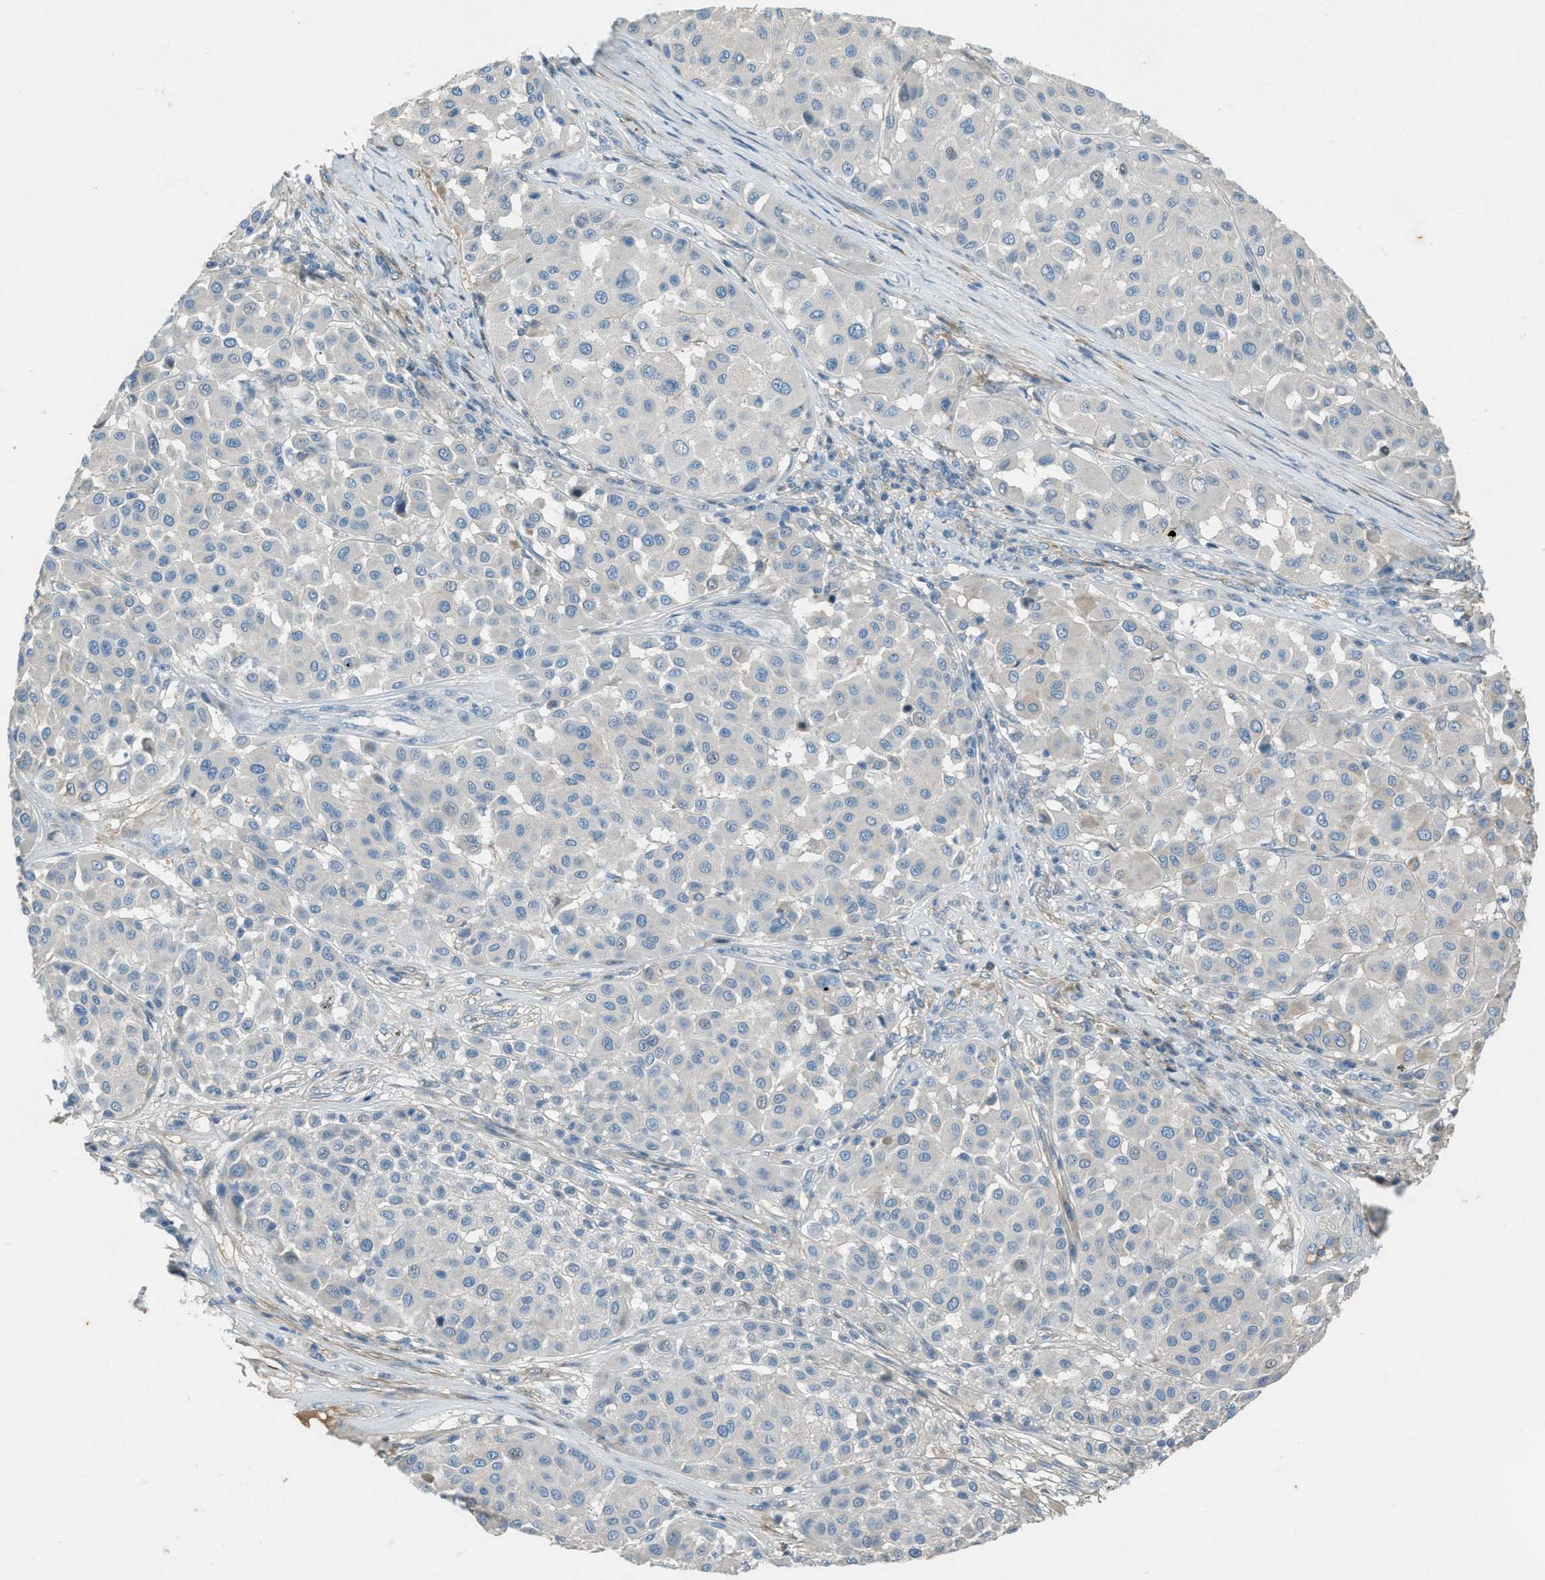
{"staining": {"intensity": "negative", "quantity": "none", "location": "none"}, "tissue": "melanoma", "cell_type": "Tumor cells", "image_type": "cancer", "snomed": [{"axis": "morphology", "description": "Malignant melanoma, Metastatic site"}, {"axis": "topography", "description": "Soft tissue"}], "caption": "A histopathology image of human melanoma is negative for staining in tumor cells.", "gene": "FBLN2", "patient": {"sex": "male", "age": 41}}